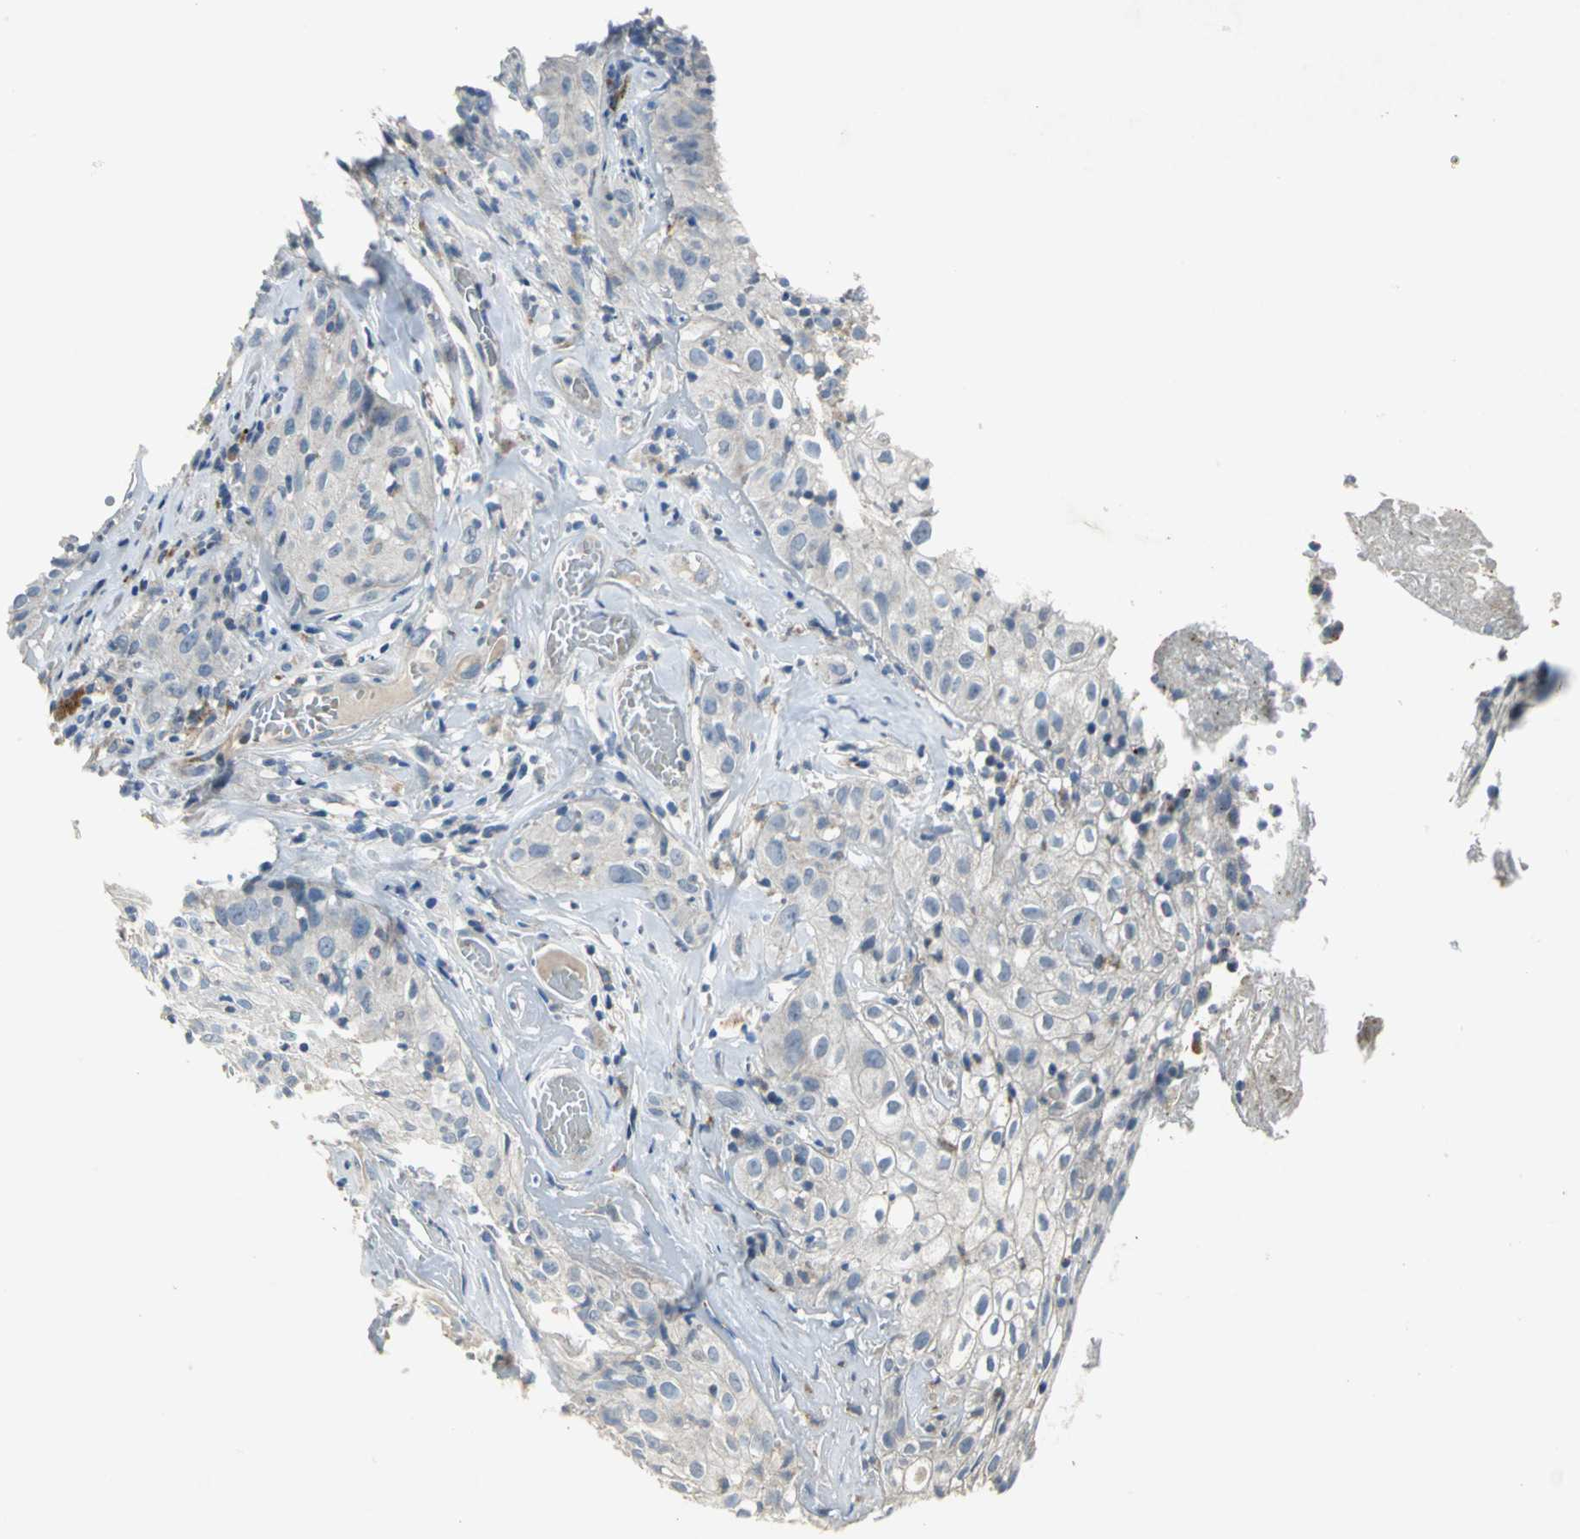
{"staining": {"intensity": "negative", "quantity": "none", "location": "none"}, "tissue": "skin cancer", "cell_type": "Tumor cells", "image_type": "cancer", "snomed": [{"axis": "morphology", "description": "Squamous cell carcinoma, NOS"}, {"axis": "topography", "description": "Skin"}], "caption": "Tumor cells are negative for brown protein staining in skin squamous cell carcinoma.", "gene": "SPPL2B", "patient": {"sex": "male", "age": 65}}